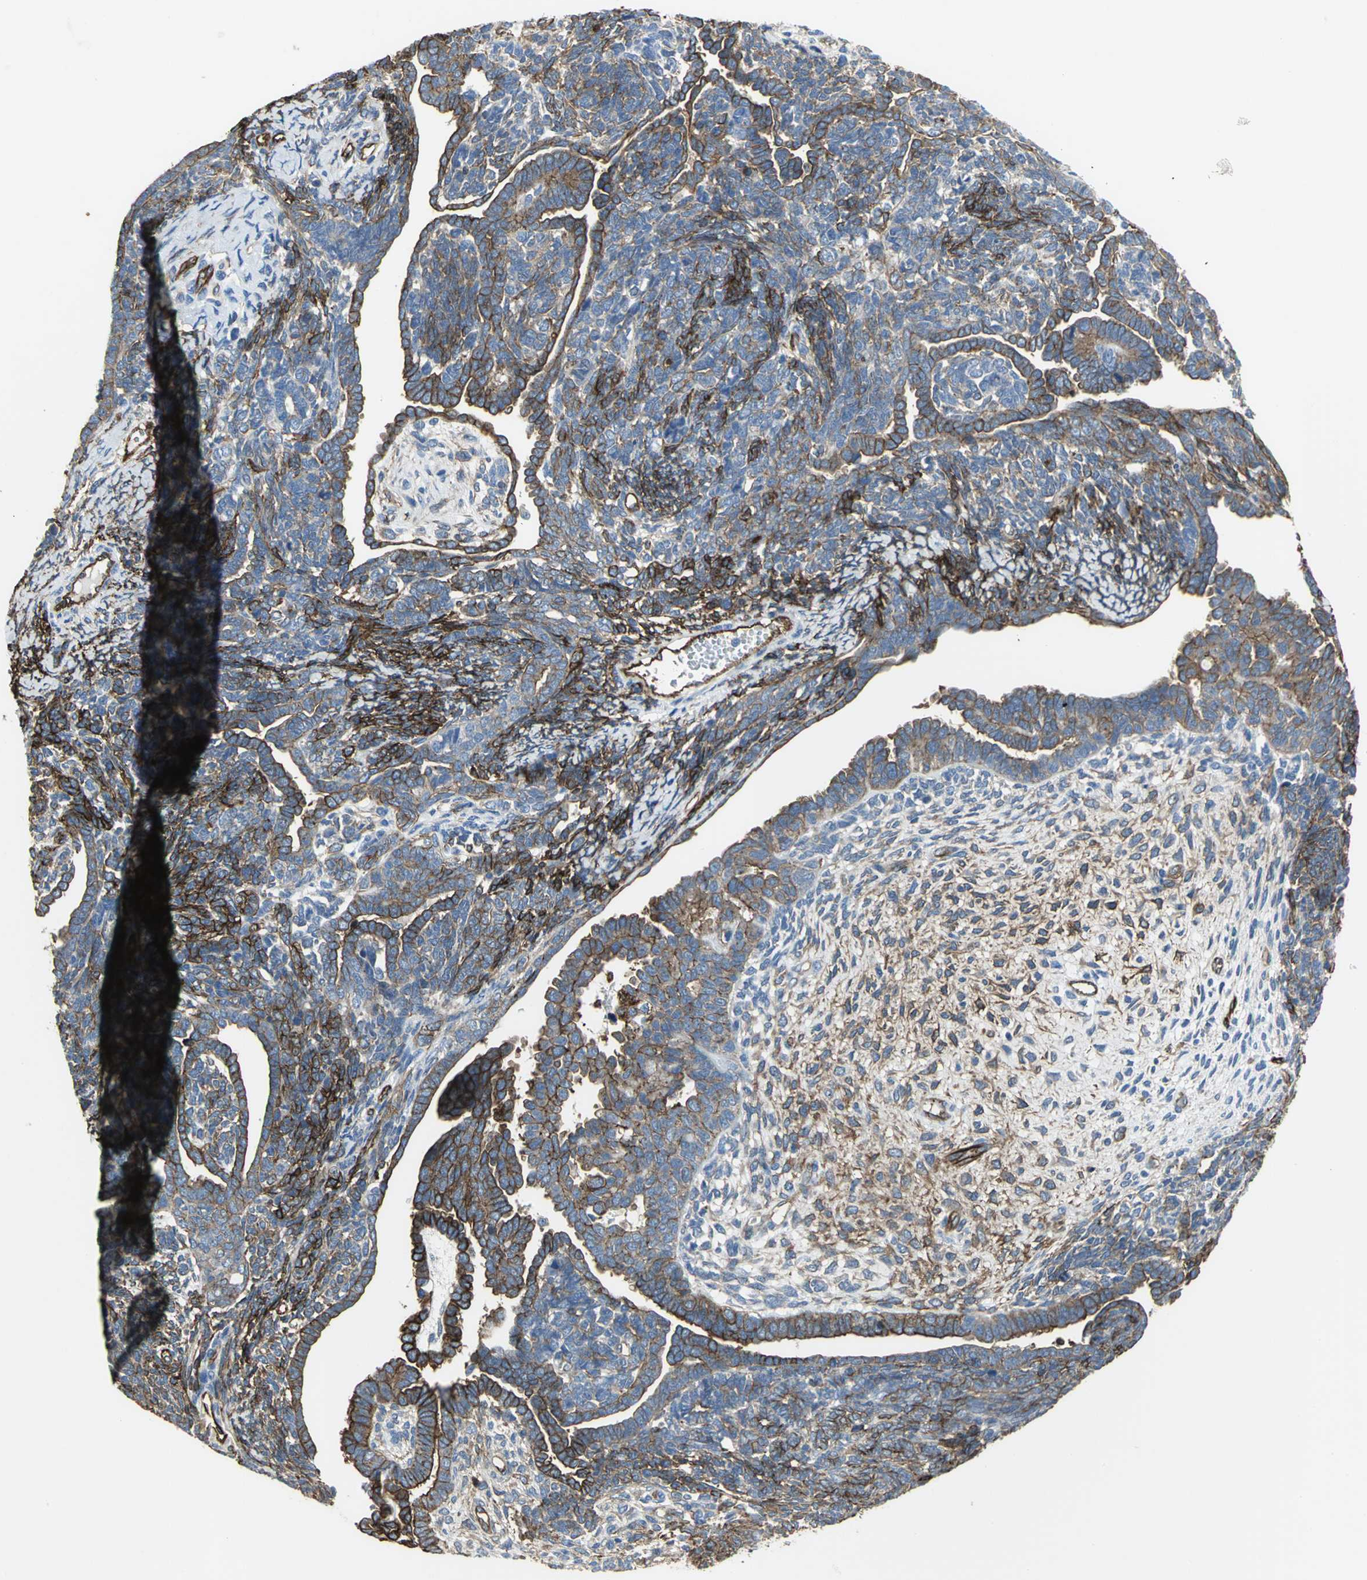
{"staining": {"intensity": "strong", "quantity": ">75%", "location": "cytoplasmic/membranous"}, "tissue": "endometrial cancer", "cell_type": "Tumor cells", "image_type": "cancer", "snomed": [{"axis": "morphology", "description": "Neoplasm, malignant, NOS"}, {"axis": "topography", "description": "Endometrium"}], "caption": "High-power microscopy captured an immunohistochemistry image of endometrial neoplasm (malignant), revealing strong cytoplasmic/membranous staining in approximately >75% of tumor cells. (Stains: DAB in brown, nuclei in blue, Microscopy: brightfield microscopy at high magnification).", "gene": "FLNB", "patient": {"sex": "female", "age": 74}}